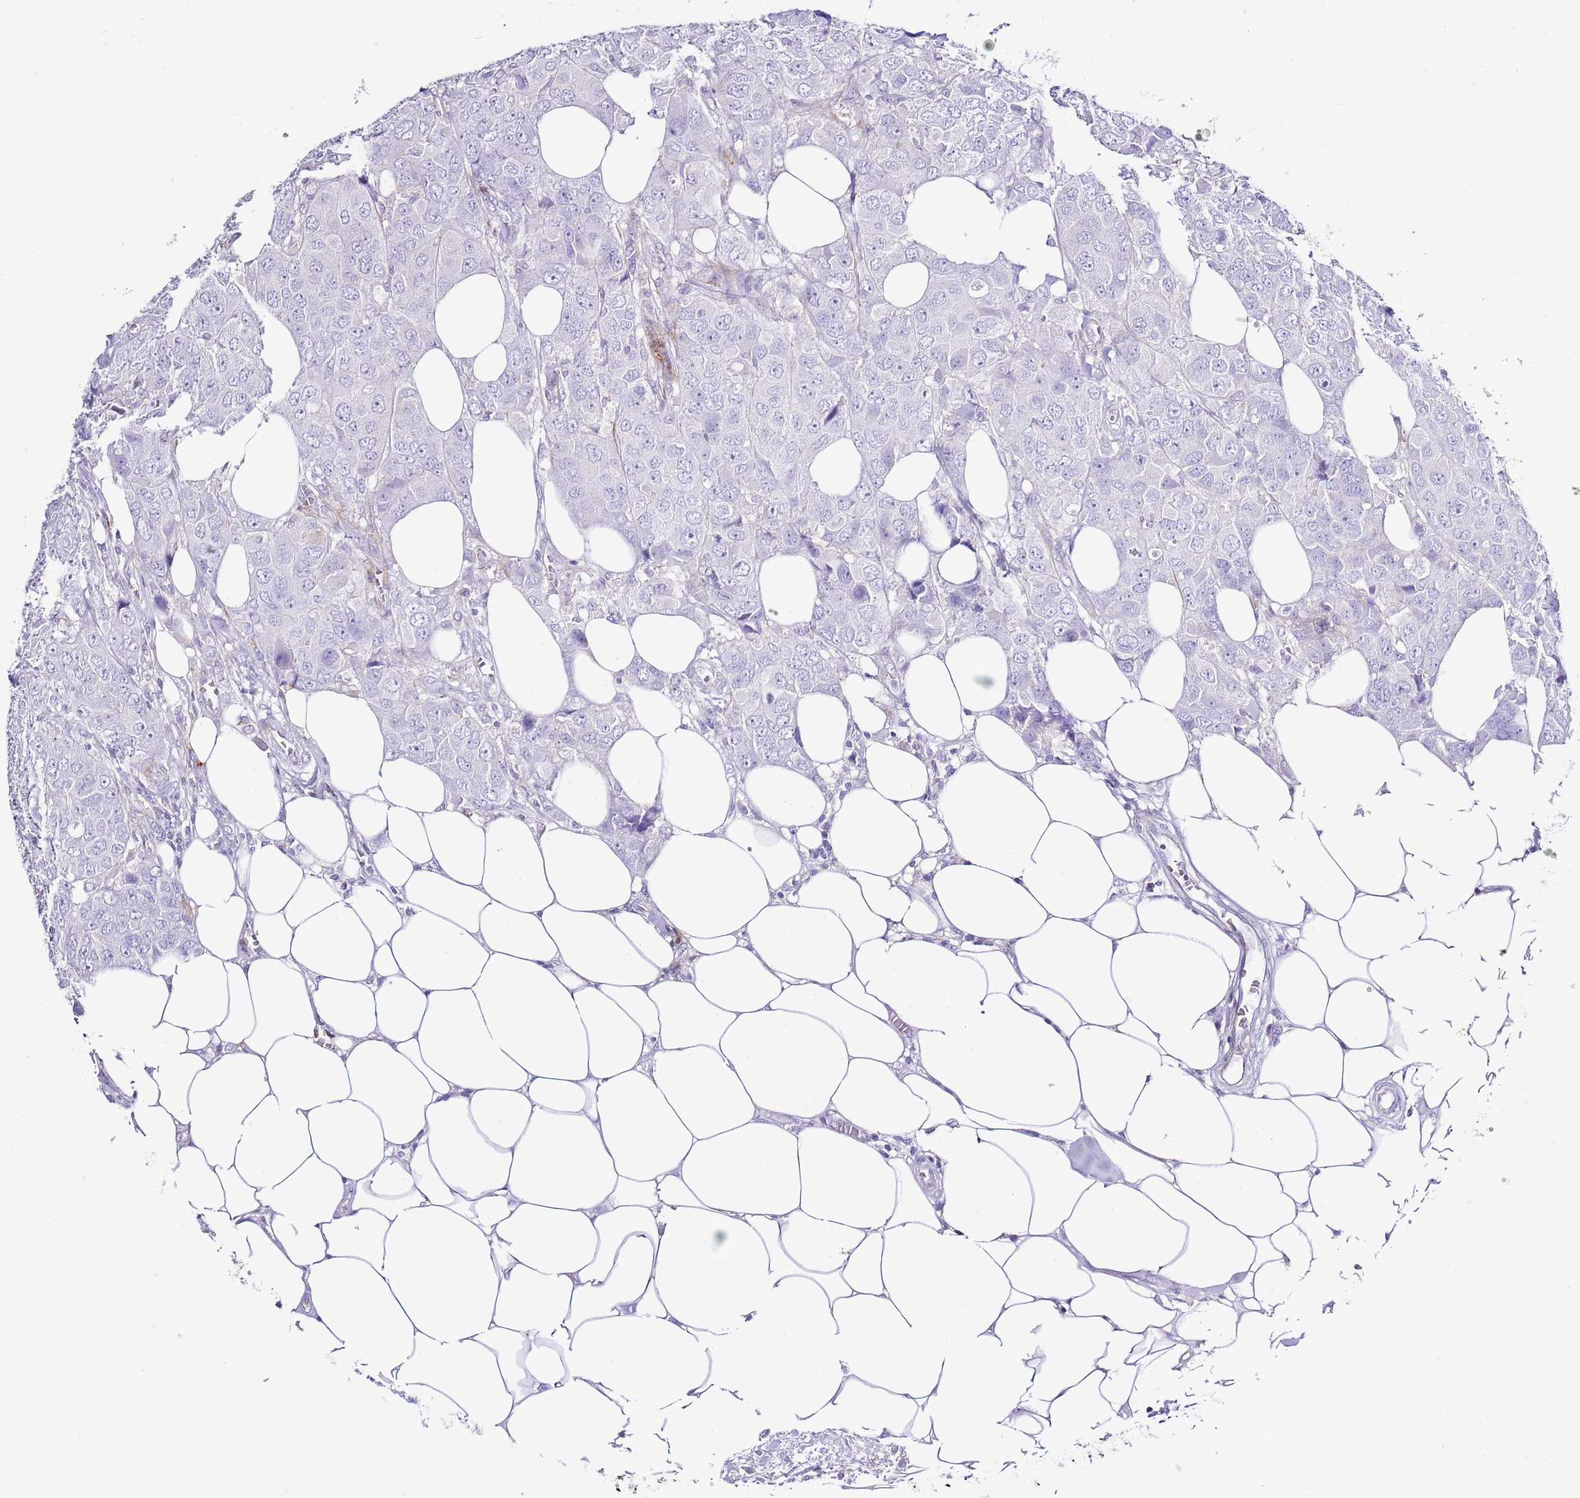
{"staining": {"intensity": "negative", "quantity": "none", "location": "none"}, "tissue": "breast cancer", "cell_type": "Tumor cells", "image_type": "cancer", "snomed": [{"axis": "morphology", "description": "Duct carcinoma"}, {"axis": "topography", "description": "Breast"}], "caption": "This is a photomicrograph of IHC staining of breast intraductal carcinoma, which shows no positivity in tumor cells.", "gene": "ALDH3A1", "patient": {"sex": "female", "age": 43}}